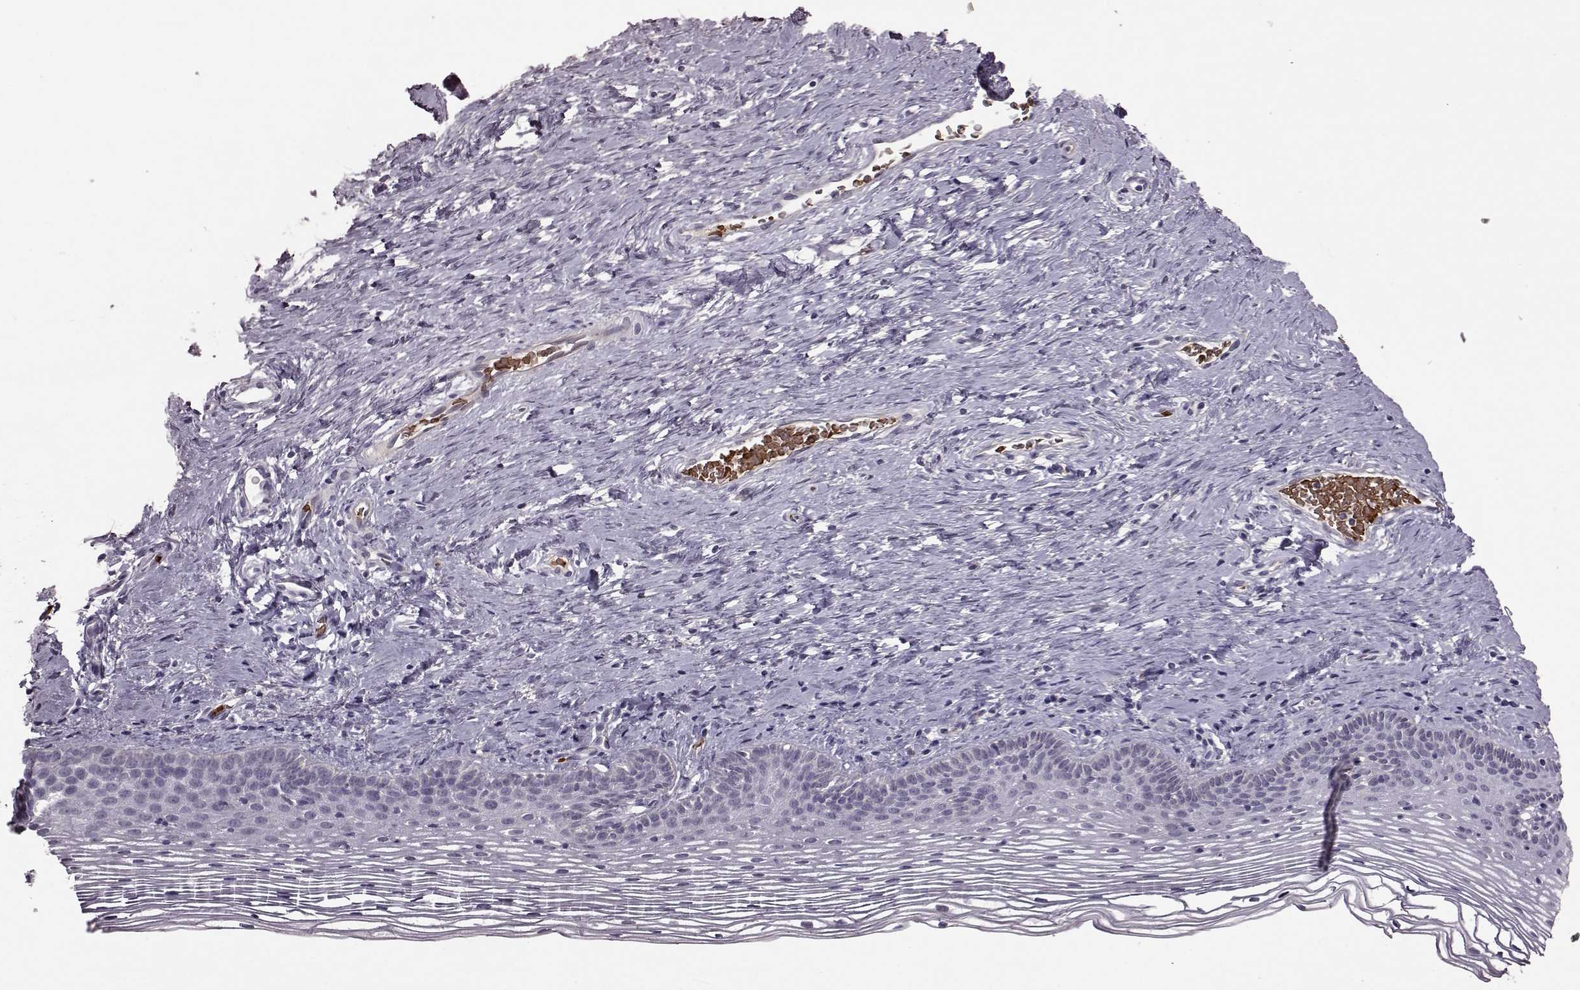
{"staining": {"intensity": "weak", "quantity": "<25%", "location": "cytoplasmic/membranous"}, "tissue": "cervix", "cell_type": "Glandular cells", "image_type": "normal", "snomed": [{"axis": "morphology", "description": "Normal tissue, NOS"}, {"axis": "topography", "description": "Cervix"}], "caption": "Glandular cells show no significant protein staining in benign cervix. (Stains: DAB immunohistochemistry (IHC) with hematoxylin counter stain, Microscopy: brightfield microscopy at high magnification).", "gene": "PROP1", "patient": {"sex": "female", "age": 39}}